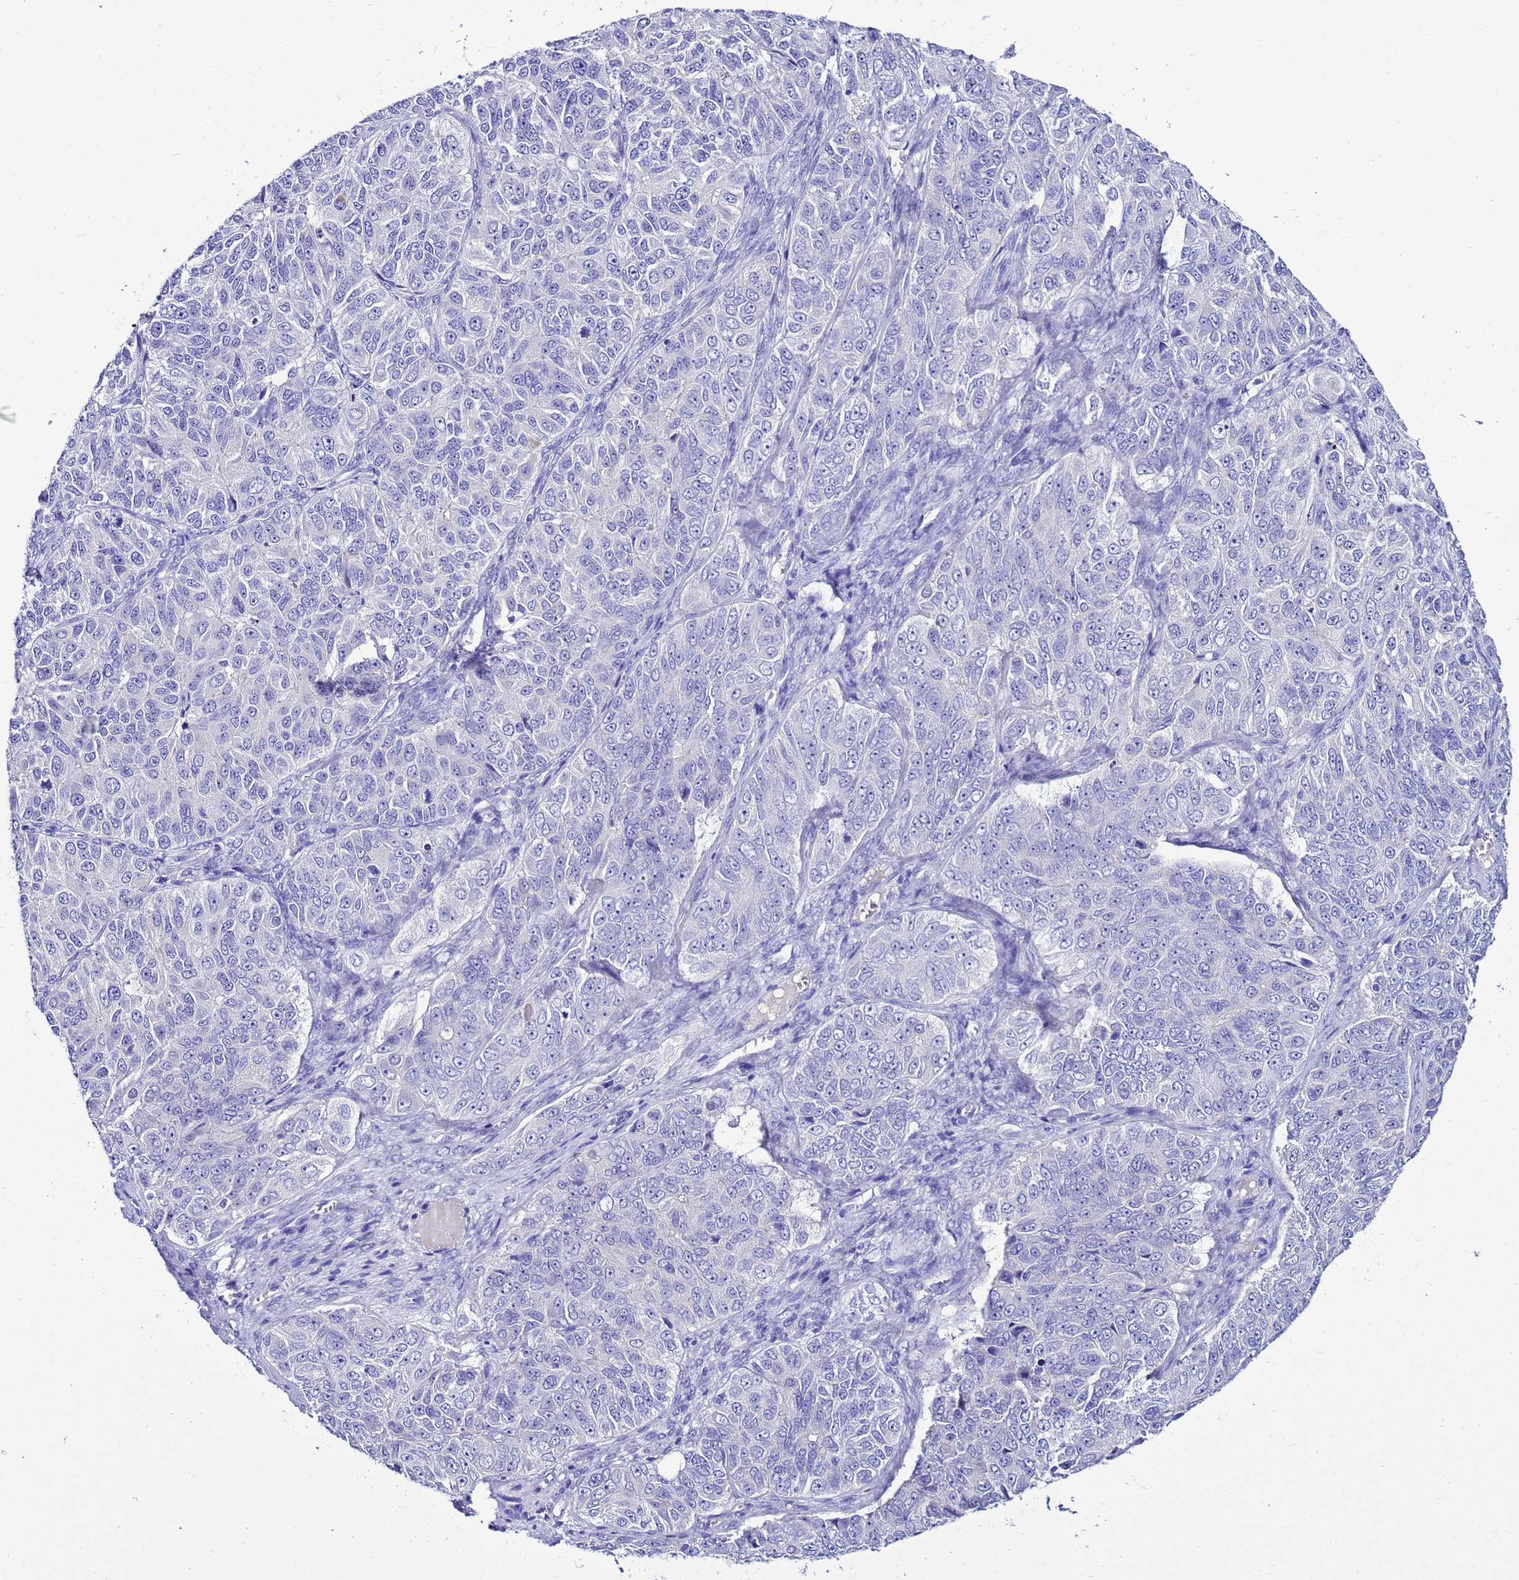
{"staining": {"intensity": "negative", "quantity": "none", "location": "none"}, "tissue": "ovarian cancer", "cell_type": "Tumor cells", "image_type": "cancer", "snomed": [{"axis": "morphology", "description": "Carcinoma, endometroid"}, {"axis": "topography", "description": "Ovary"}], "caption": "The IHC micrograph has no significant expression in tumor cells of ovarian cancer (endometroid carcinoma) tissue. (DAB IHC visualized using brightfield microscopy, high magnification).", "gene": "BEST2", "patient": {"sex": "female", "age": 51}}